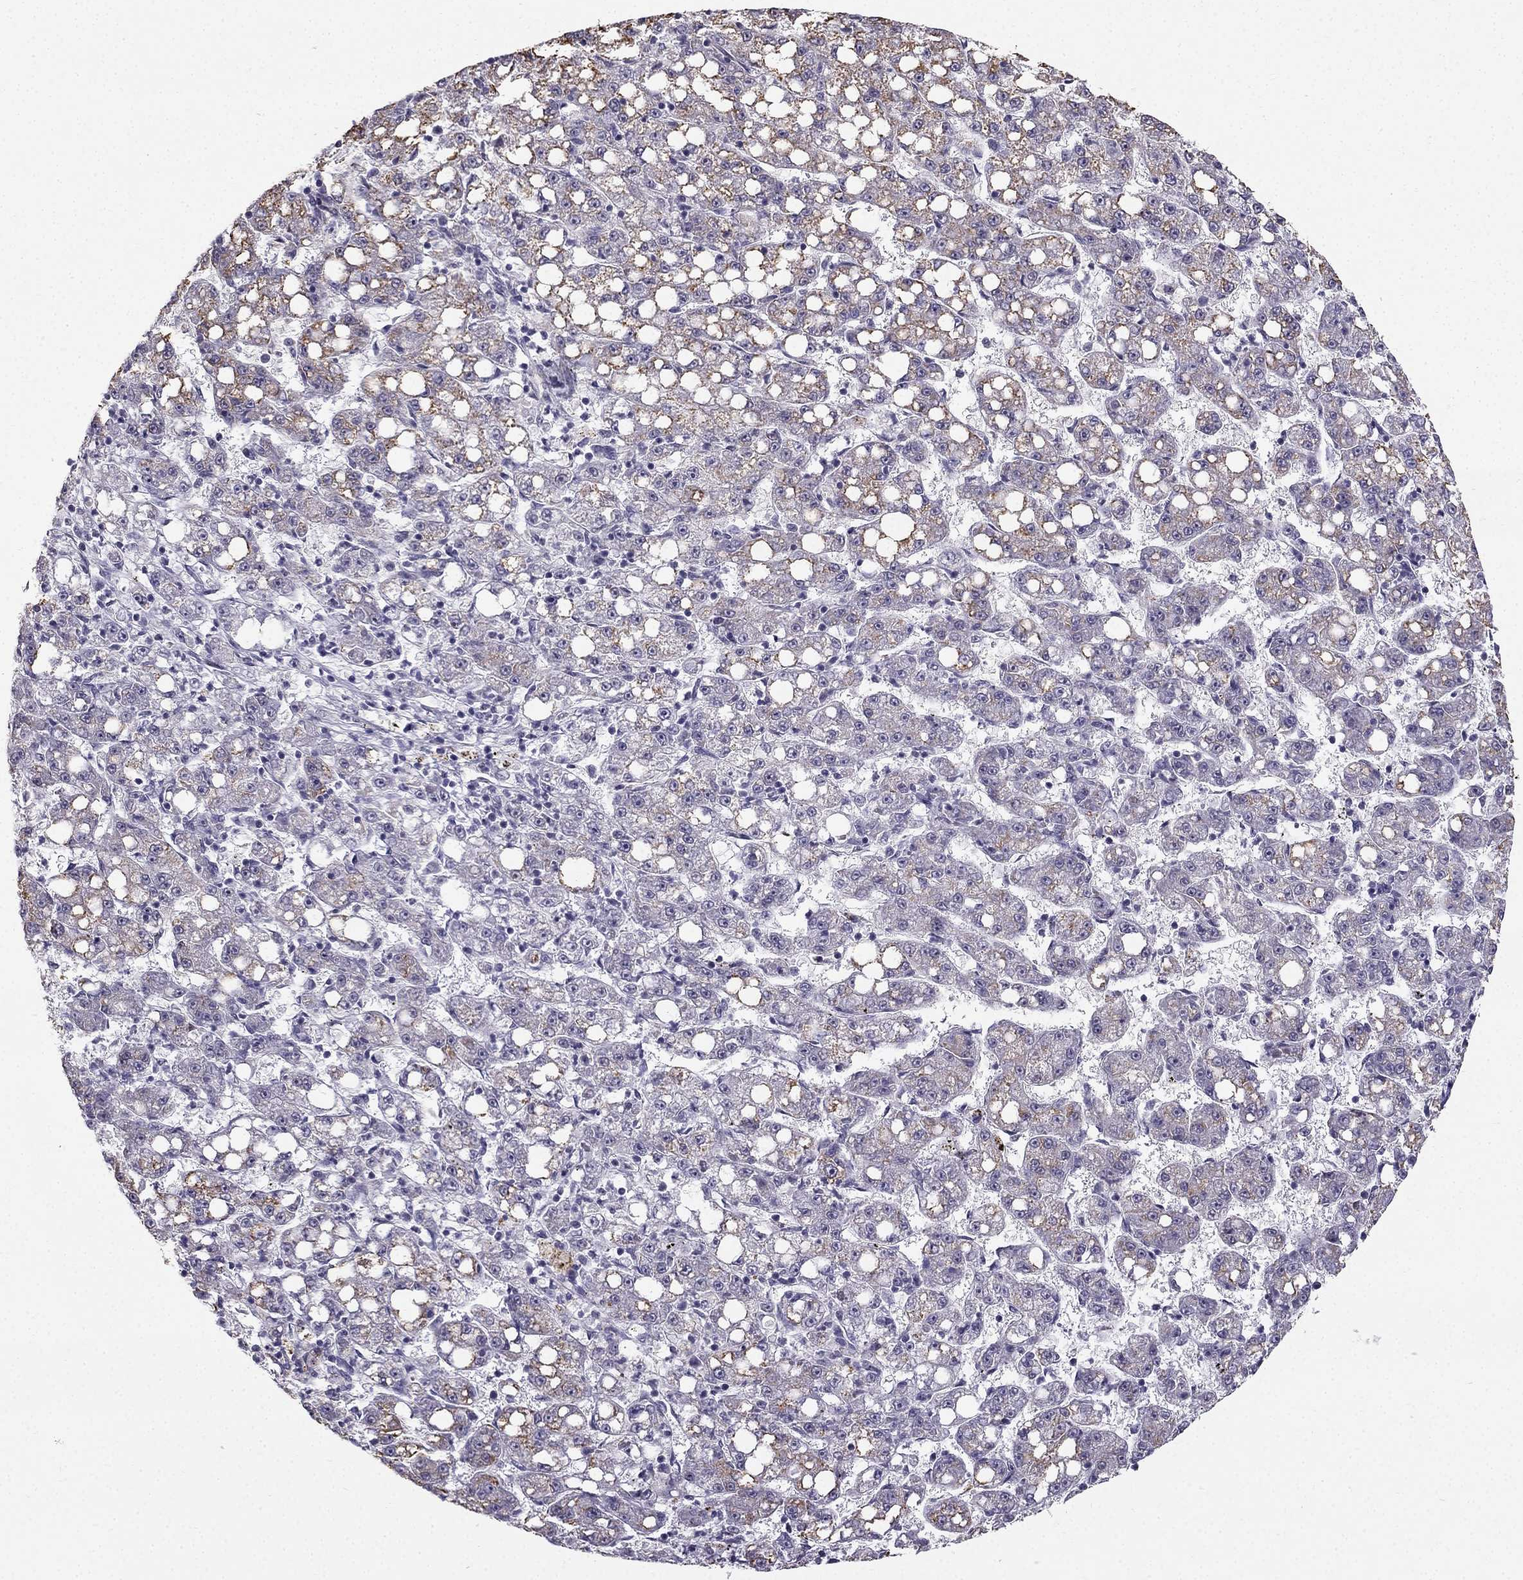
{"staining": {"intensity": "moderate", "quantity": ">75%", "location": "cytoplasmic/membranous"}, "tissue": "liver cancer", "cell_type": "Tumor cells", "image_type": "cancer", "snomed": [{"axis": "morphology", "description": "Carcinoma, Hepatocellular, NOS"}, {"axis": "topography", "description": "Liver"}], "caption": "Liver cancer stained with a protein marker shows moderate staining in tumor cells.", "gene": "TSPYL5", "patient": {"sex": "female", "age": 65}}